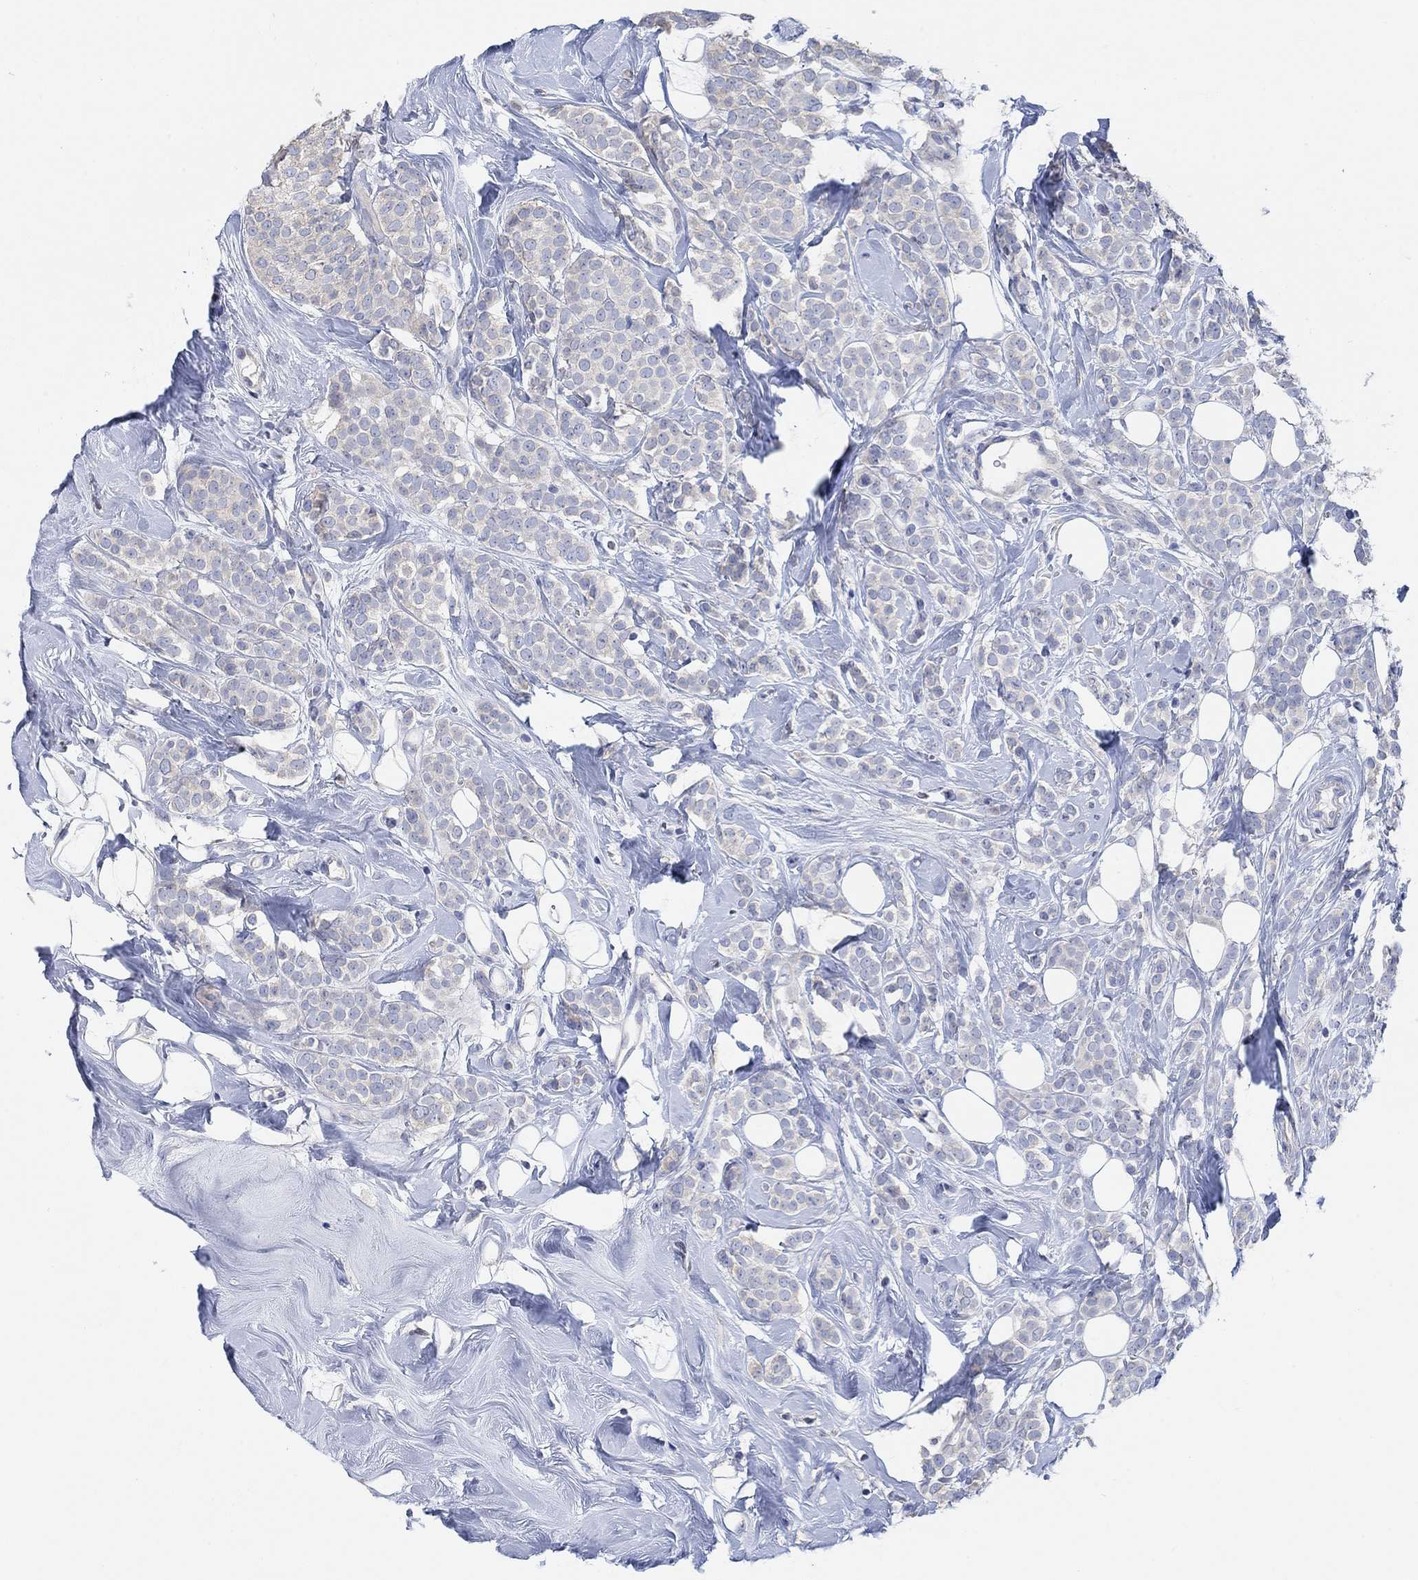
{"staining": {"intensity": "weak", "quantity": "<25%", "location": "cytoplasmic/membranous"}, "tissue": "breast cancer", "cell_type": "Tumor cells", "image_type": "cancer", "snomed": [{"axis": "morphology", "description": "Lobular carcinoma"}, {"axis": "topography", "description": "Breast"}], "caption": "DAB immunohistochemical staining of breast lobular carcinoma displays no significant expression in tumor cells. Nuclei are stained in blue.", "gene": "NLRP14", "patient": {"sex": "female", "age": 49}}